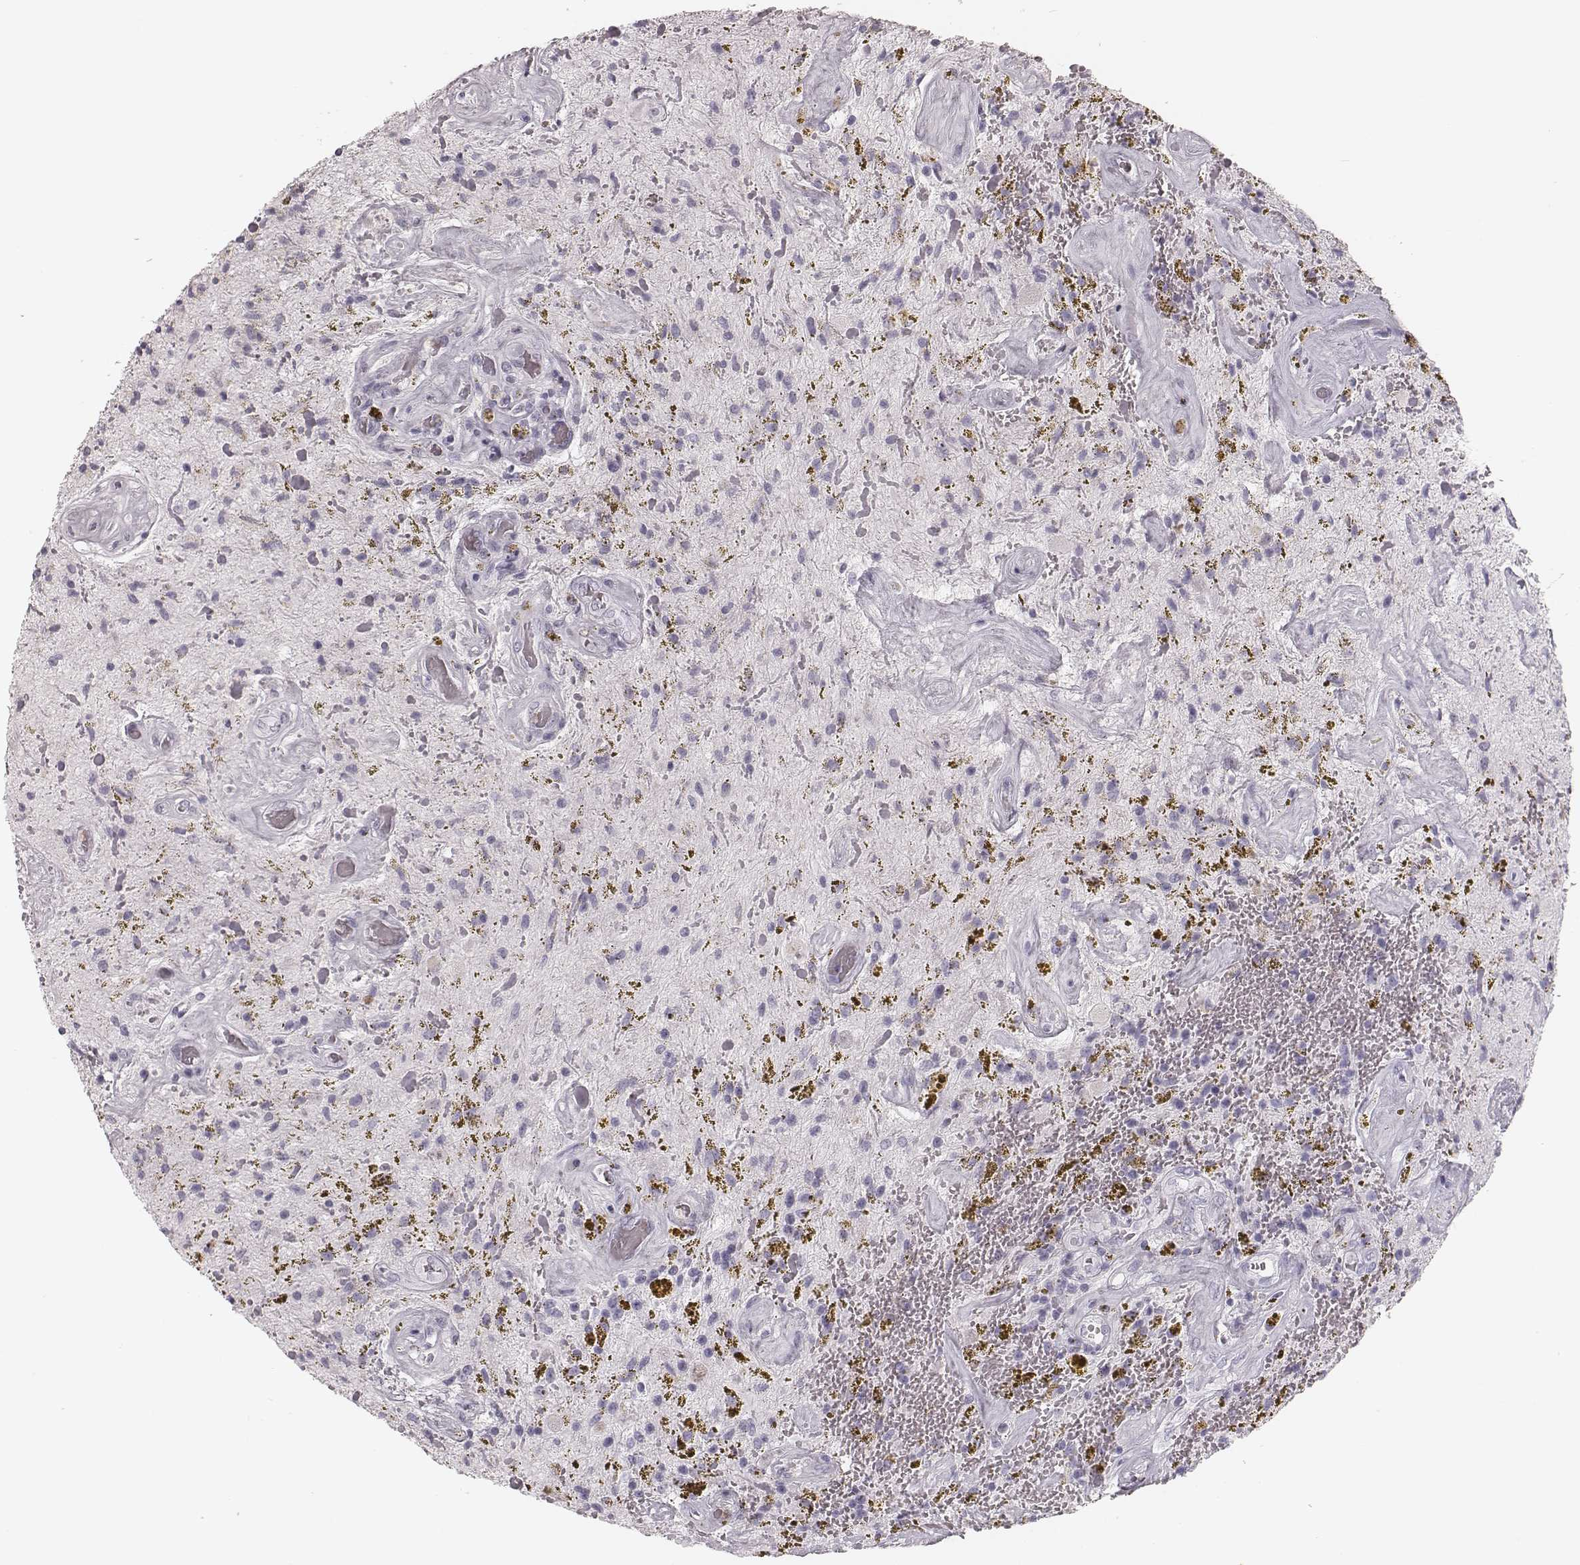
{"staining": {"intensity": "negative", "quantity": "none", "location": "none"}, "tissue": "glioma", "cell_type": "Tumor cells", "image_type": "cancer", "snomed": [{"axis": "morphology", "description": "Glioma, malignant, Low grade"}, {"axis": "topography", "description": "Cerebellum"}], "caption": "The histopathology image demonstrates no significant expression in tumor cells of malignant glioma (low-grade).", "gene": "ELANE", "patient": {"sex": "female", "age": 14}}